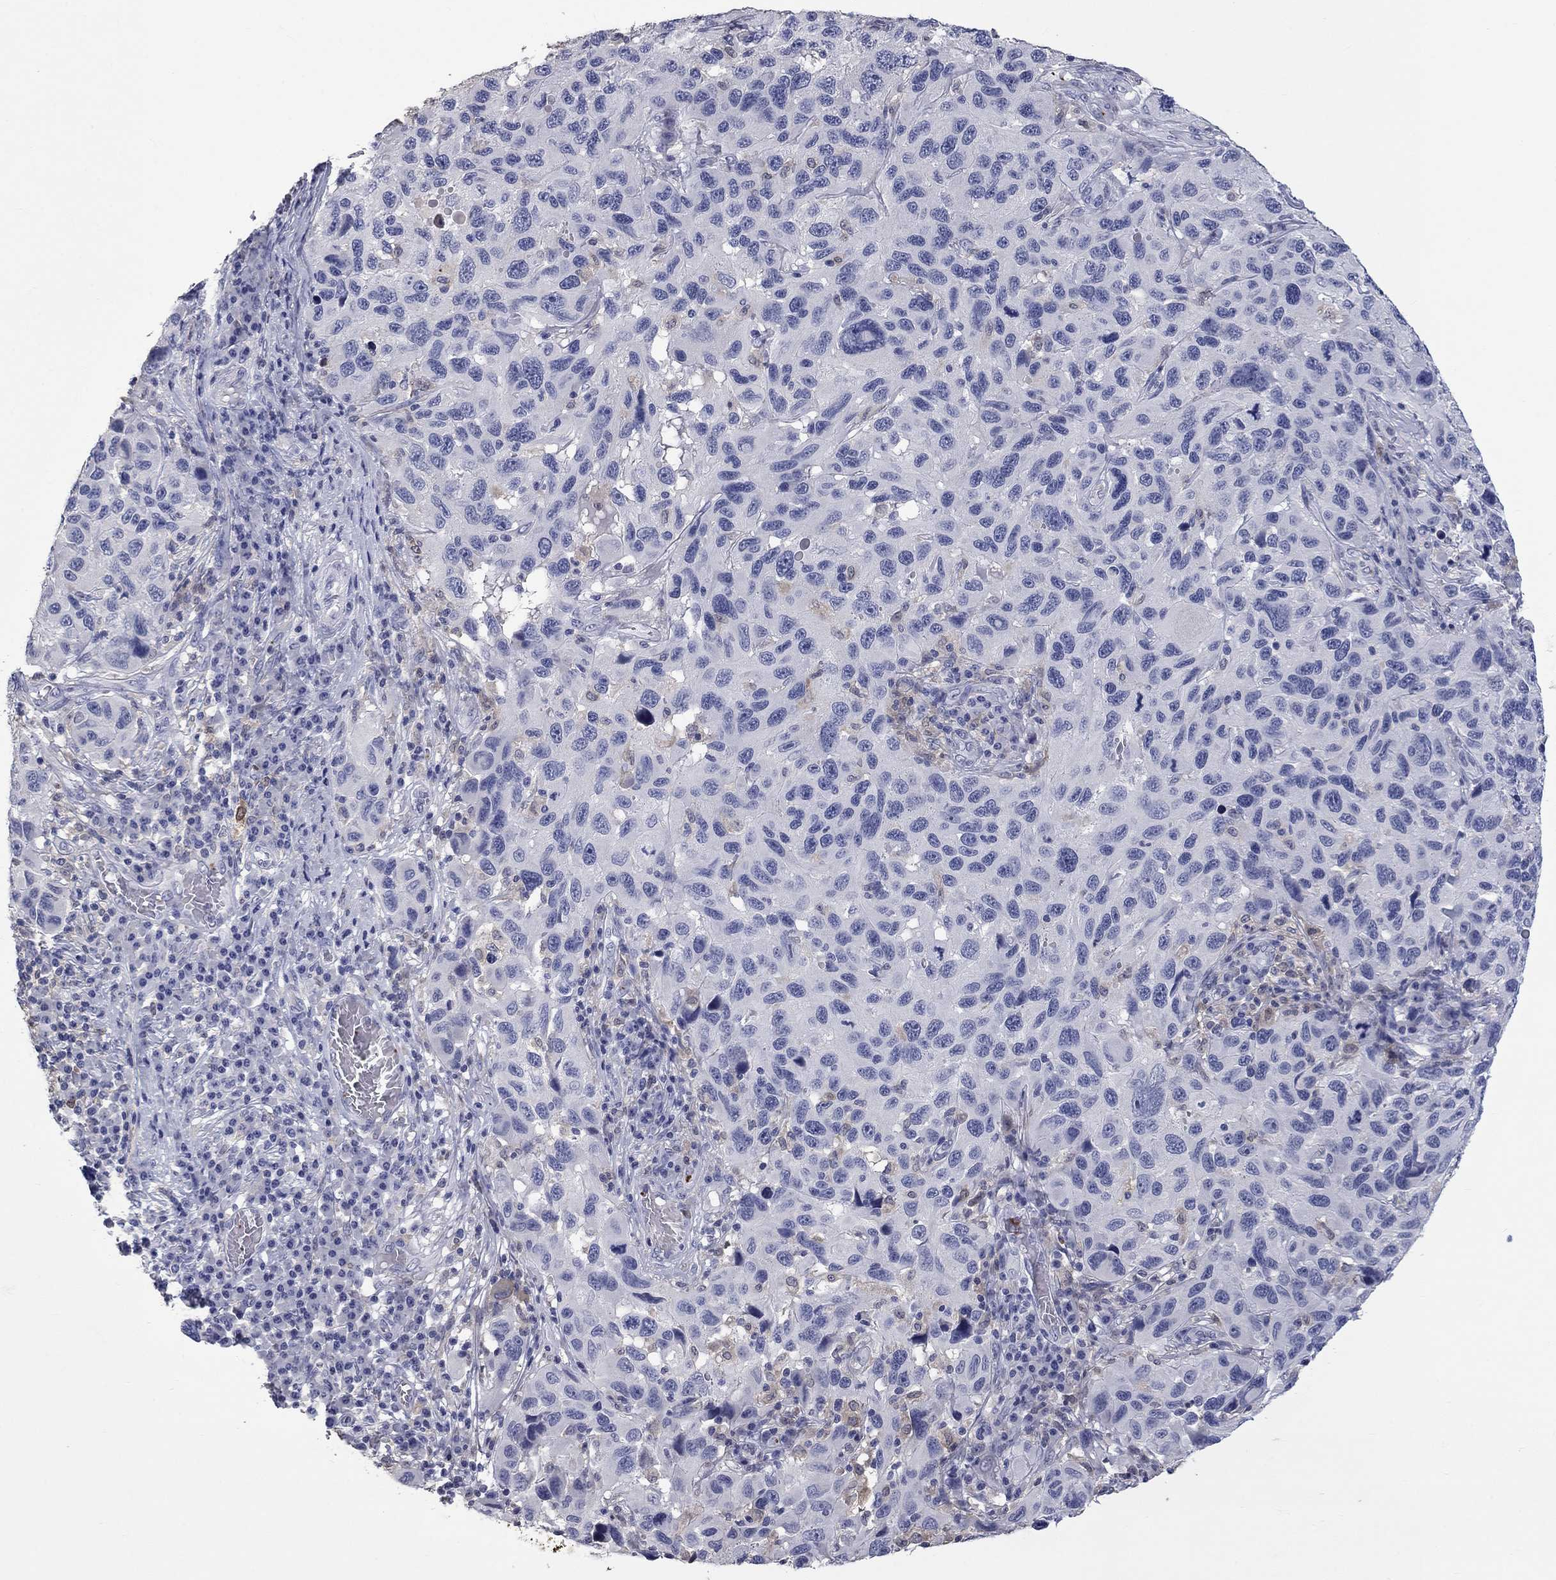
{"staining": {"intensity": "weak", "quantity": "<25%", "location": "cytoplasmic/membranous"}, "tissue": "melanoma", "cell_type": "Tumor cells", "image_type": "cancer", "snomed": [{"axis": "morphology", "description": "Malignant melanoma, NOS"}, {"axis": "topography", "description": "Skin"}], "caption": "There is no significant positivity in tumor cells of melanoma. Nuclei are stained in blue.", "gene": "PLEK", "patient": {"sex": "male", "age": 53}}